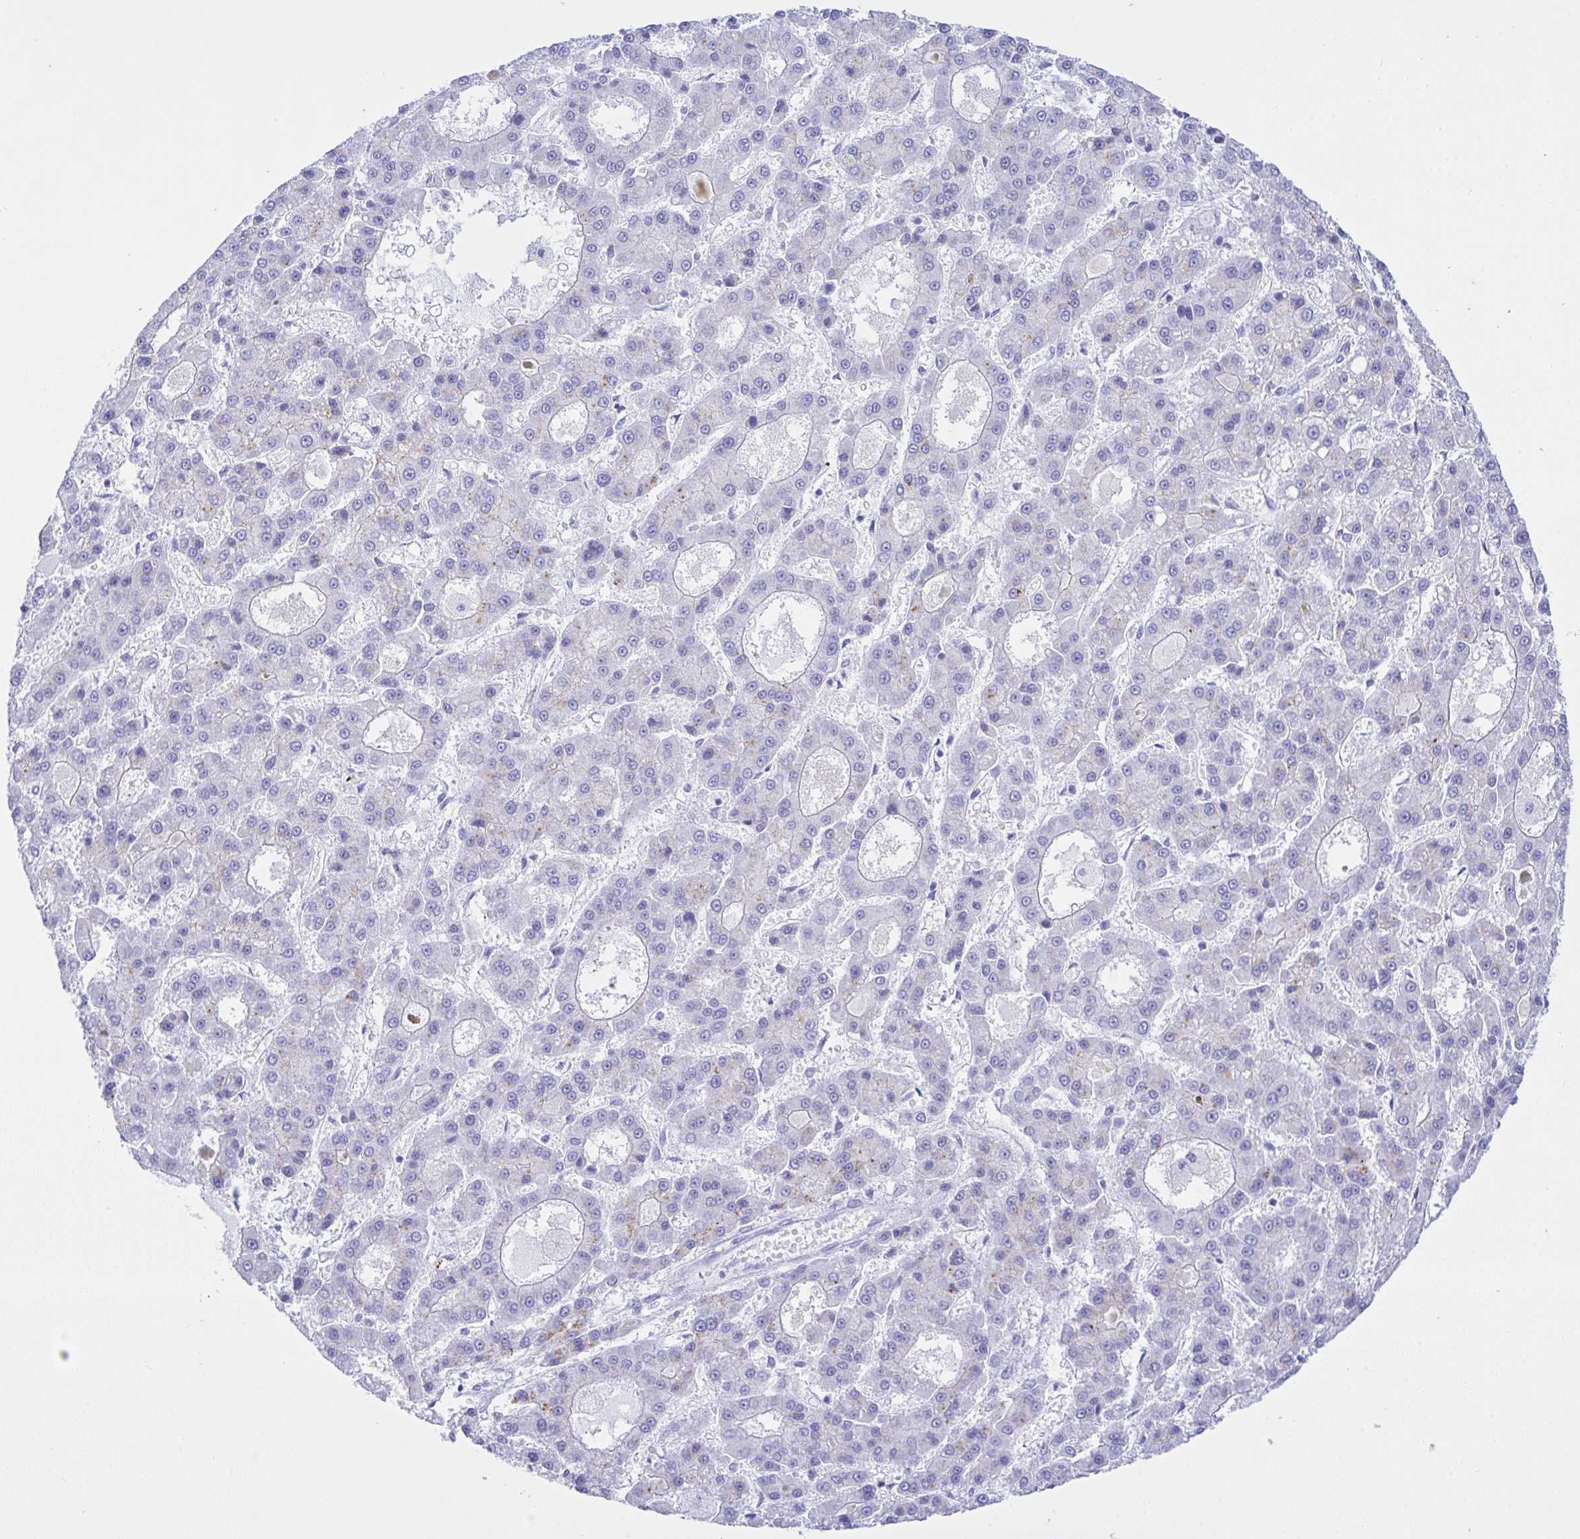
{"staining": {"intensity": "negative", "quantity": "none", "location": "none"}, "tissue": "liver cancer", "cell_type": "Tumor cells", "image_type": "cancer", "snomed": [{"axis": "morphology", "description": "Carcinoma, Hepatocellular, NOS"}, {"axis": "topography", "description": "Liver"}], "caption": "This is a image of IHC staining of liver cancer, which shows no expression in tumor cells. (DAB (3,3'-diaminobenzidine) immunohistochemistry (IHC) with hematoxylin counter stain).", "gene": "SELENOV", "patient": {"sex": "male", "age": 70}}